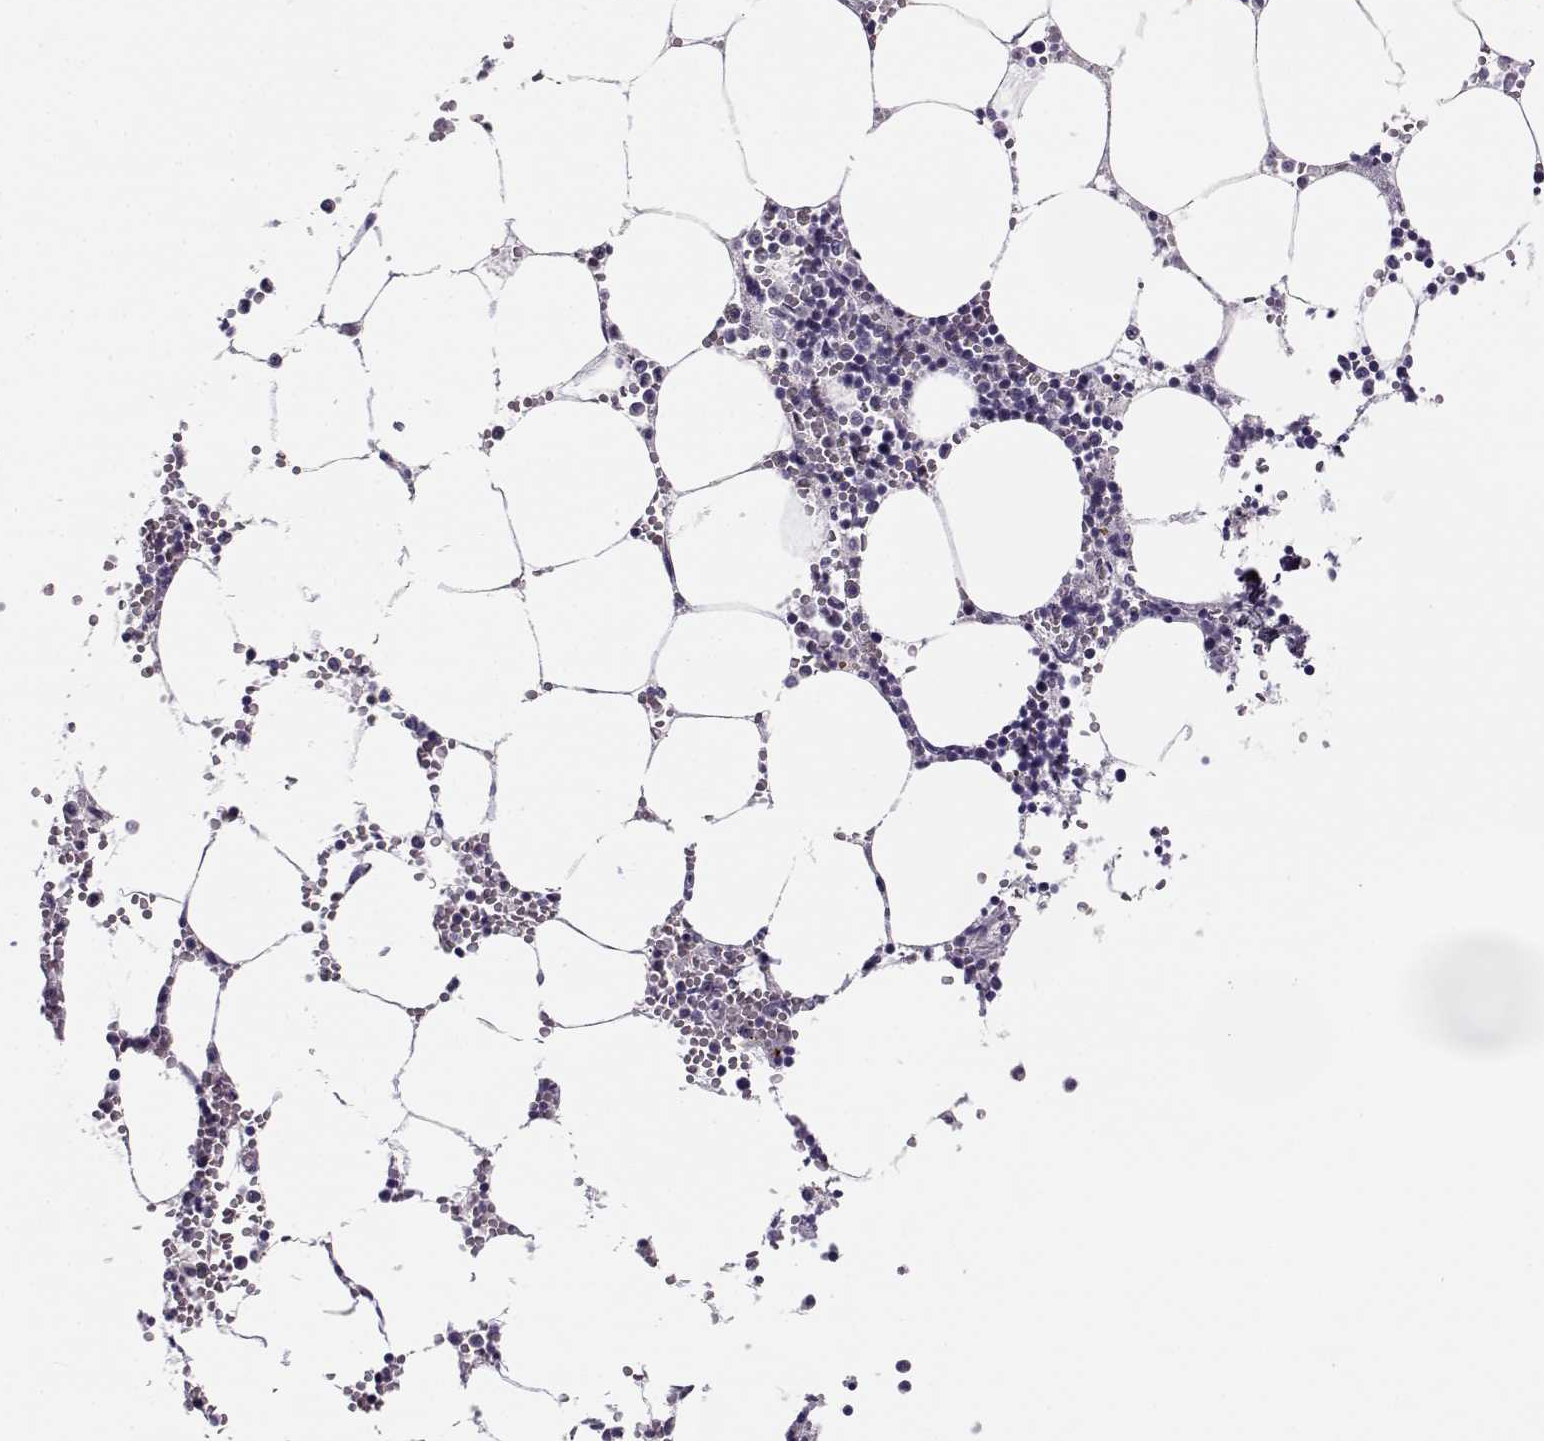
{"staining": {"intensity": "negative", "quantity": "none", "location": "none"}, "tissue": "bone marrow", "cell_type": "Hematopoietic cells", "image_type": "normal", "snomed": [{"axis": "morphology", "description": "Normal tissue, NOS"}, {"axis": "topography", "description": "Bone marrow"}], "caption": "Hematopoietic cells are negative for protein expression in unremarkable human bone marrow. (DAB (3,3'-diaminobenzidine) immunohistochemistry (IHC) visualized using brightfield microscopy, high magnification).", "gene": "CFAP77", "patient": {"sex": "male", "age": 54}}